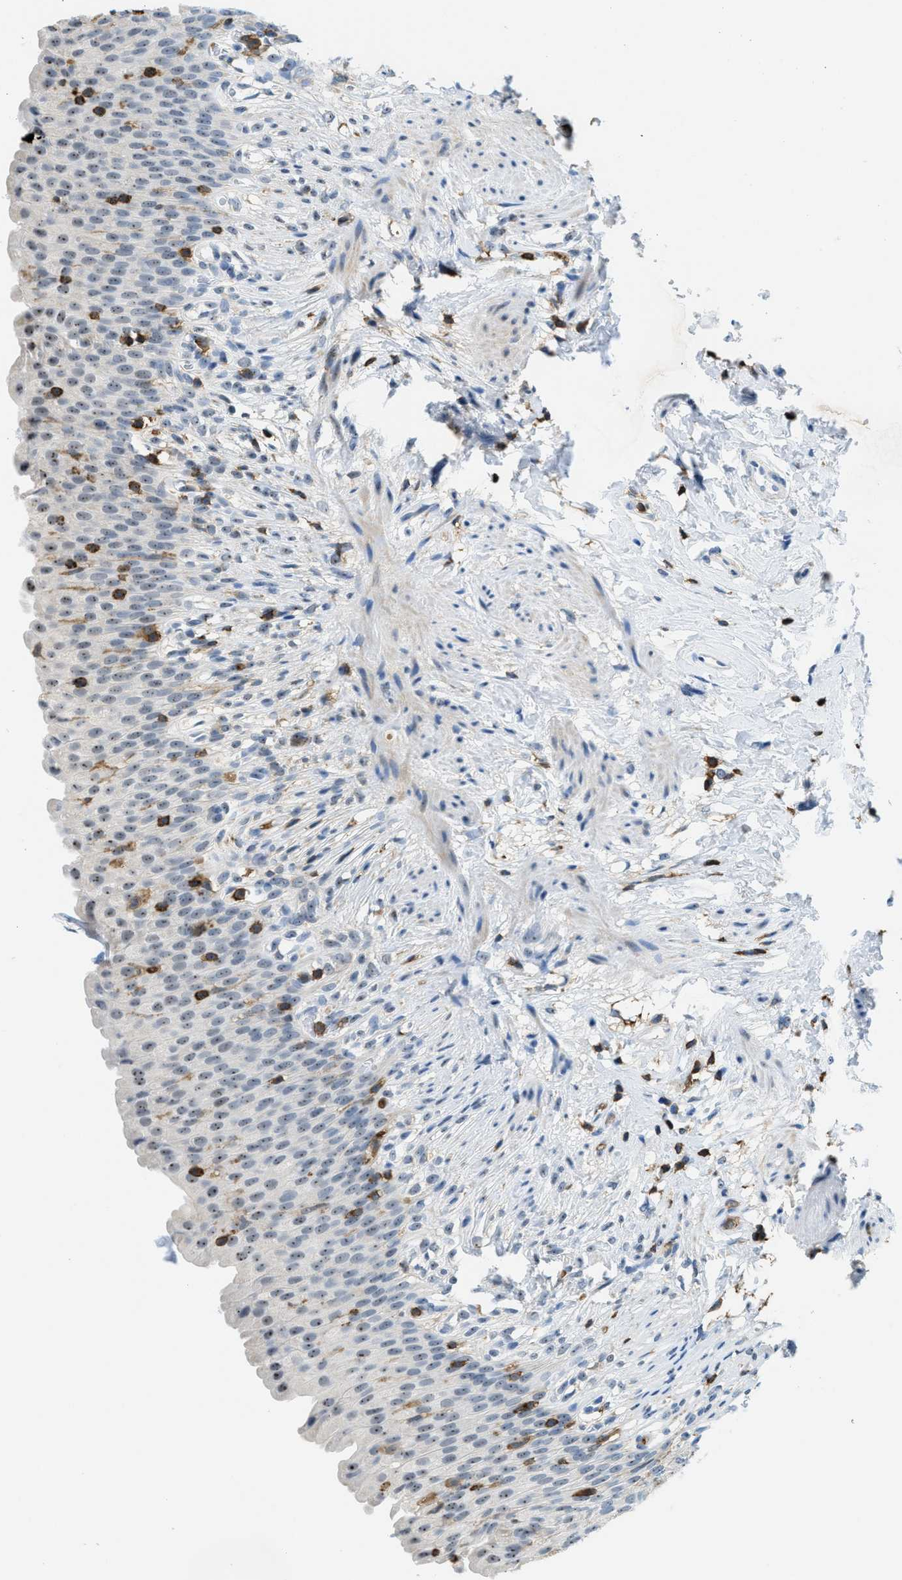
{"staining": {"intensity": "moderate", "quantity": "25%-75%", "location": "nuclear"}, "tissue": "urinary bladder", "cell_type": "Urothelial cells", "image_type": "normal", "snomed": [{"axis": "morphology", "description": "Normal tissue, NOS"}, {"axis": "topography", "description": "Urinary bladder"}], "caption": "A high-resolution histopathology image shows immunohistochemistry staining of unremarkable urinary bladder, which displays moderate nuclear expression in about 25%-75% of urothelial cells. (brown staining indicates protein expression, while blue staining denotes nuclei).", "gene": "FAM151A", "patient": {"sex": "female", "age": 79}}